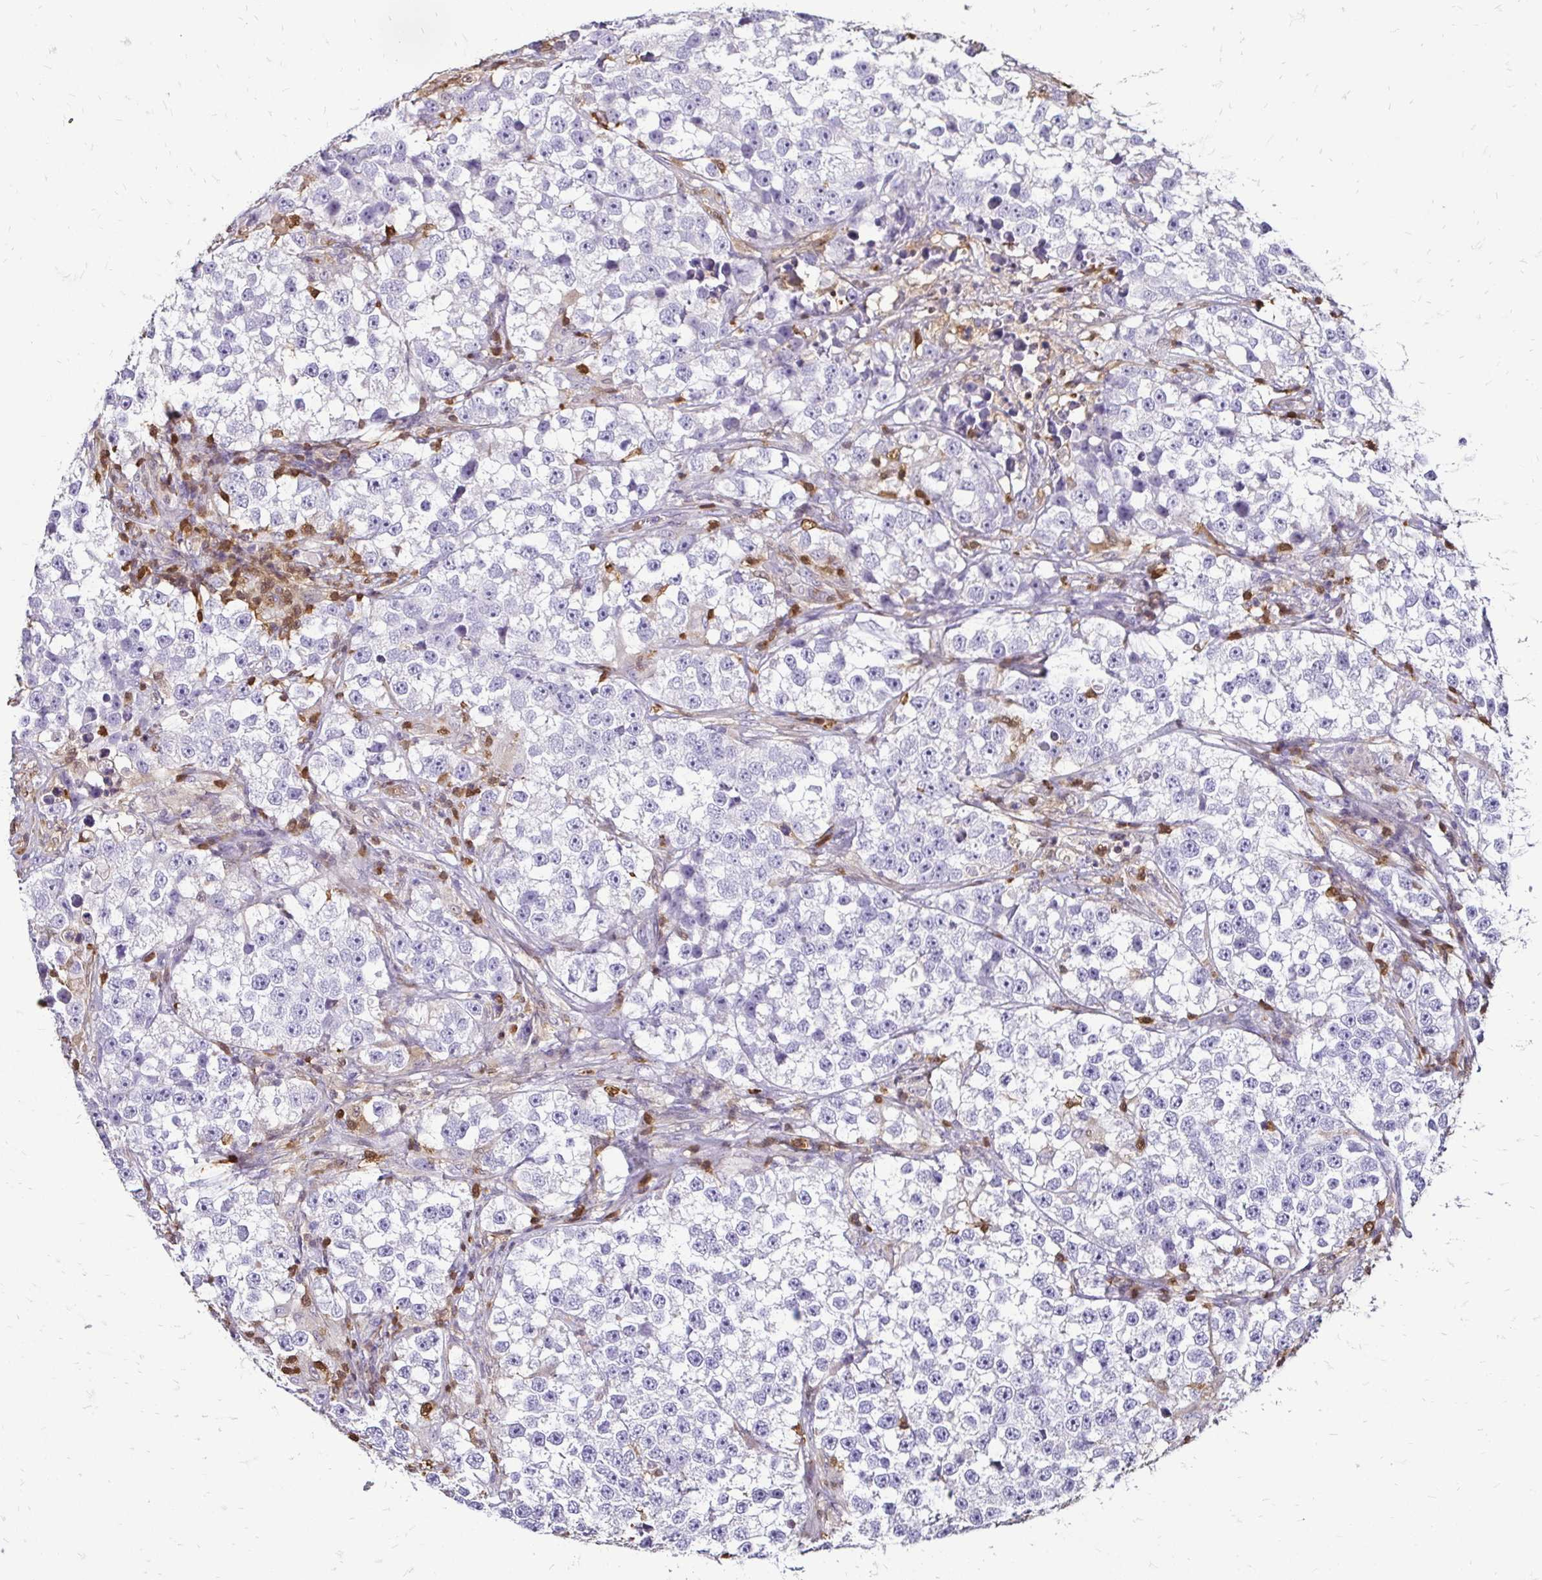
{"staining": {"intensity": "negative", "quantity": "none", "location": "none"}, "tissue": "testis cancer", "cell_type": "Tumor cells", "image_type": "cancer", "snomed": [{"axis": "morphology", "description": "Seminoma, NOS"}, {"axis": "topography", "description": "Testis"}], "caption": "This micrograph is of seminoma (testis) stained with immunohistochemistry to label a protein in brown with the nuclei are counter-stained blue. There is no expression in tumor cells.", "gene": "ZFP1", "patient": {"sex": "male", "age": 46}}